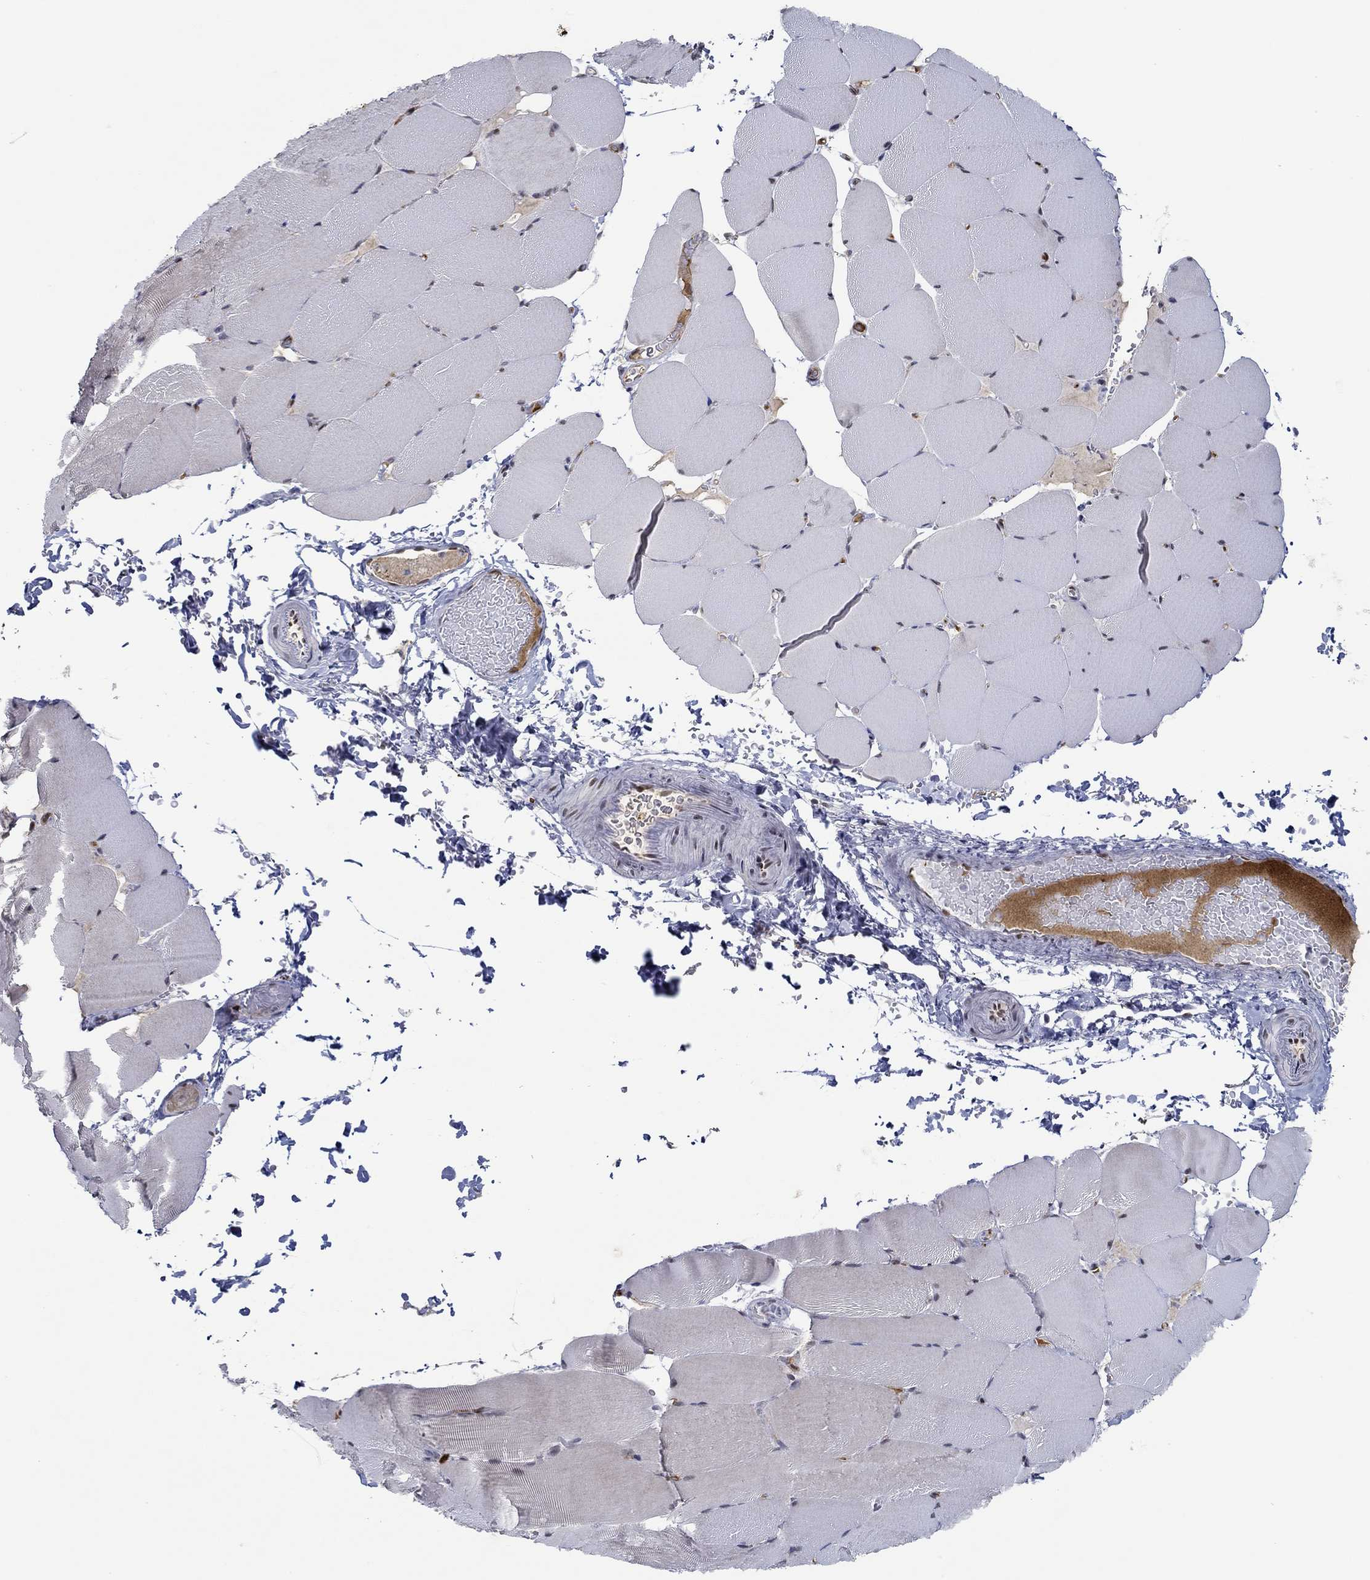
{"staining": {"intensity": "negative", "quantity": "none", "location": "none"}, "tissue": "skeletal muscle", "cell_type": "Myocytes", "image_type": "normal", "snomed": [{"axis": "morphology", "description": "Normal tissue, NOS"}, {"axis": "topography", "description": "Skeletal muscle"}], "caption": "Skeletal muscle stained for a protein using IHC demonstrates no staining myocytes.", "gene": "GATA2", "patient": {"sex": "female", "age": 37}}